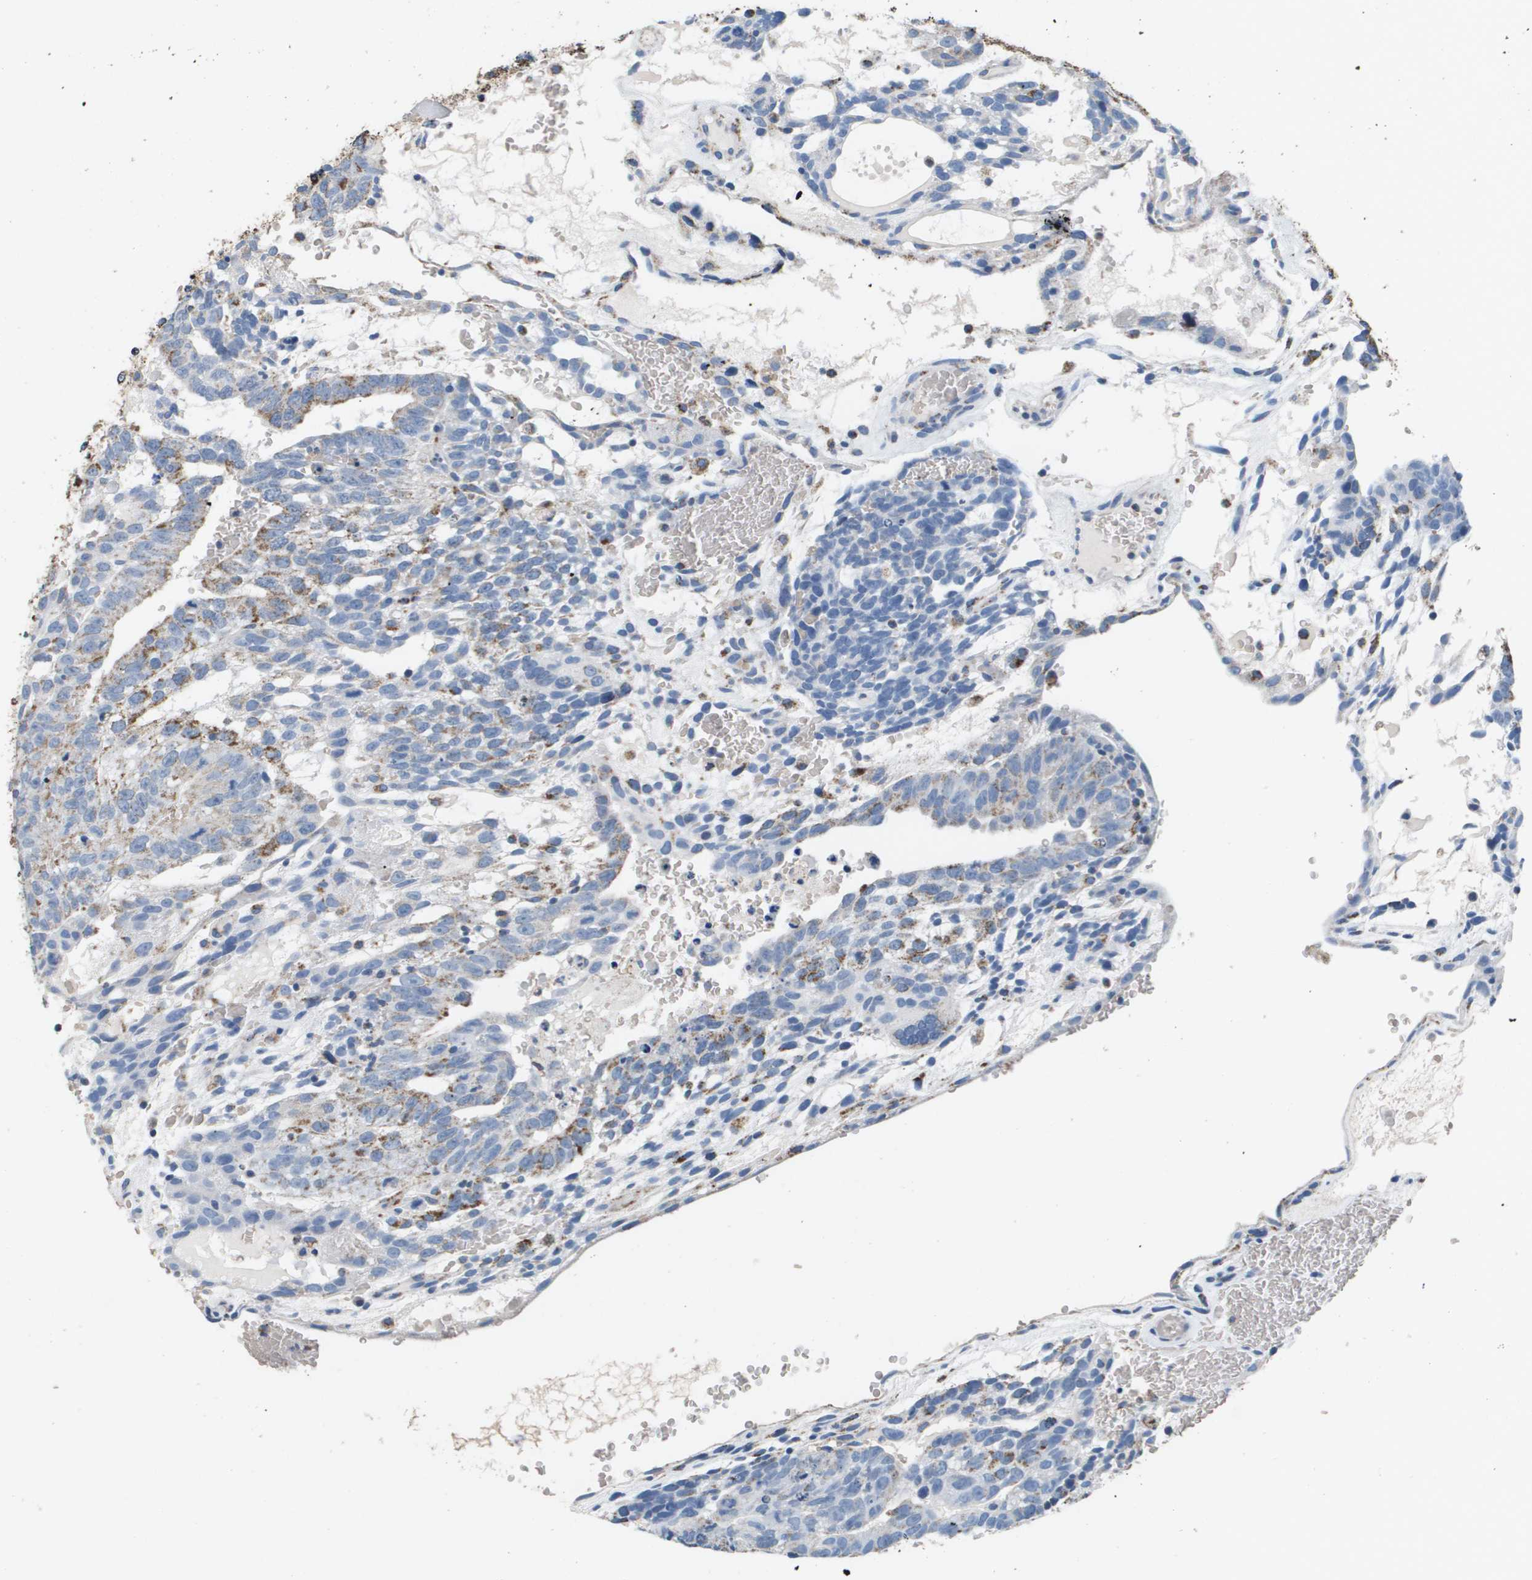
{"staining": {"intensity": "moderate", "quantity": "<25%", "location": "cytoplasmic/membranous"}, "tissue": "testis cancer", "cell_type": "Tumor cells", "image_type": "cancer", "snomed": [{"axis": "morphology", "description": "Seminoma, NOS"}, {"axis": "morphology", "description": "Carcinoma, Embryonal, NOS"}, {"axis": "topography", "description": "Testis"}], "caption": "Immunohistochemistry histopathology image of testis cancer (seminoma) stained for a protein (brown), which shows low levels of moderate cytoplasmic/membranous positivity in about <25% of tumor cells.", "gene": "ATP5F1B", "patient": {"sex": "male", "age": 52}}